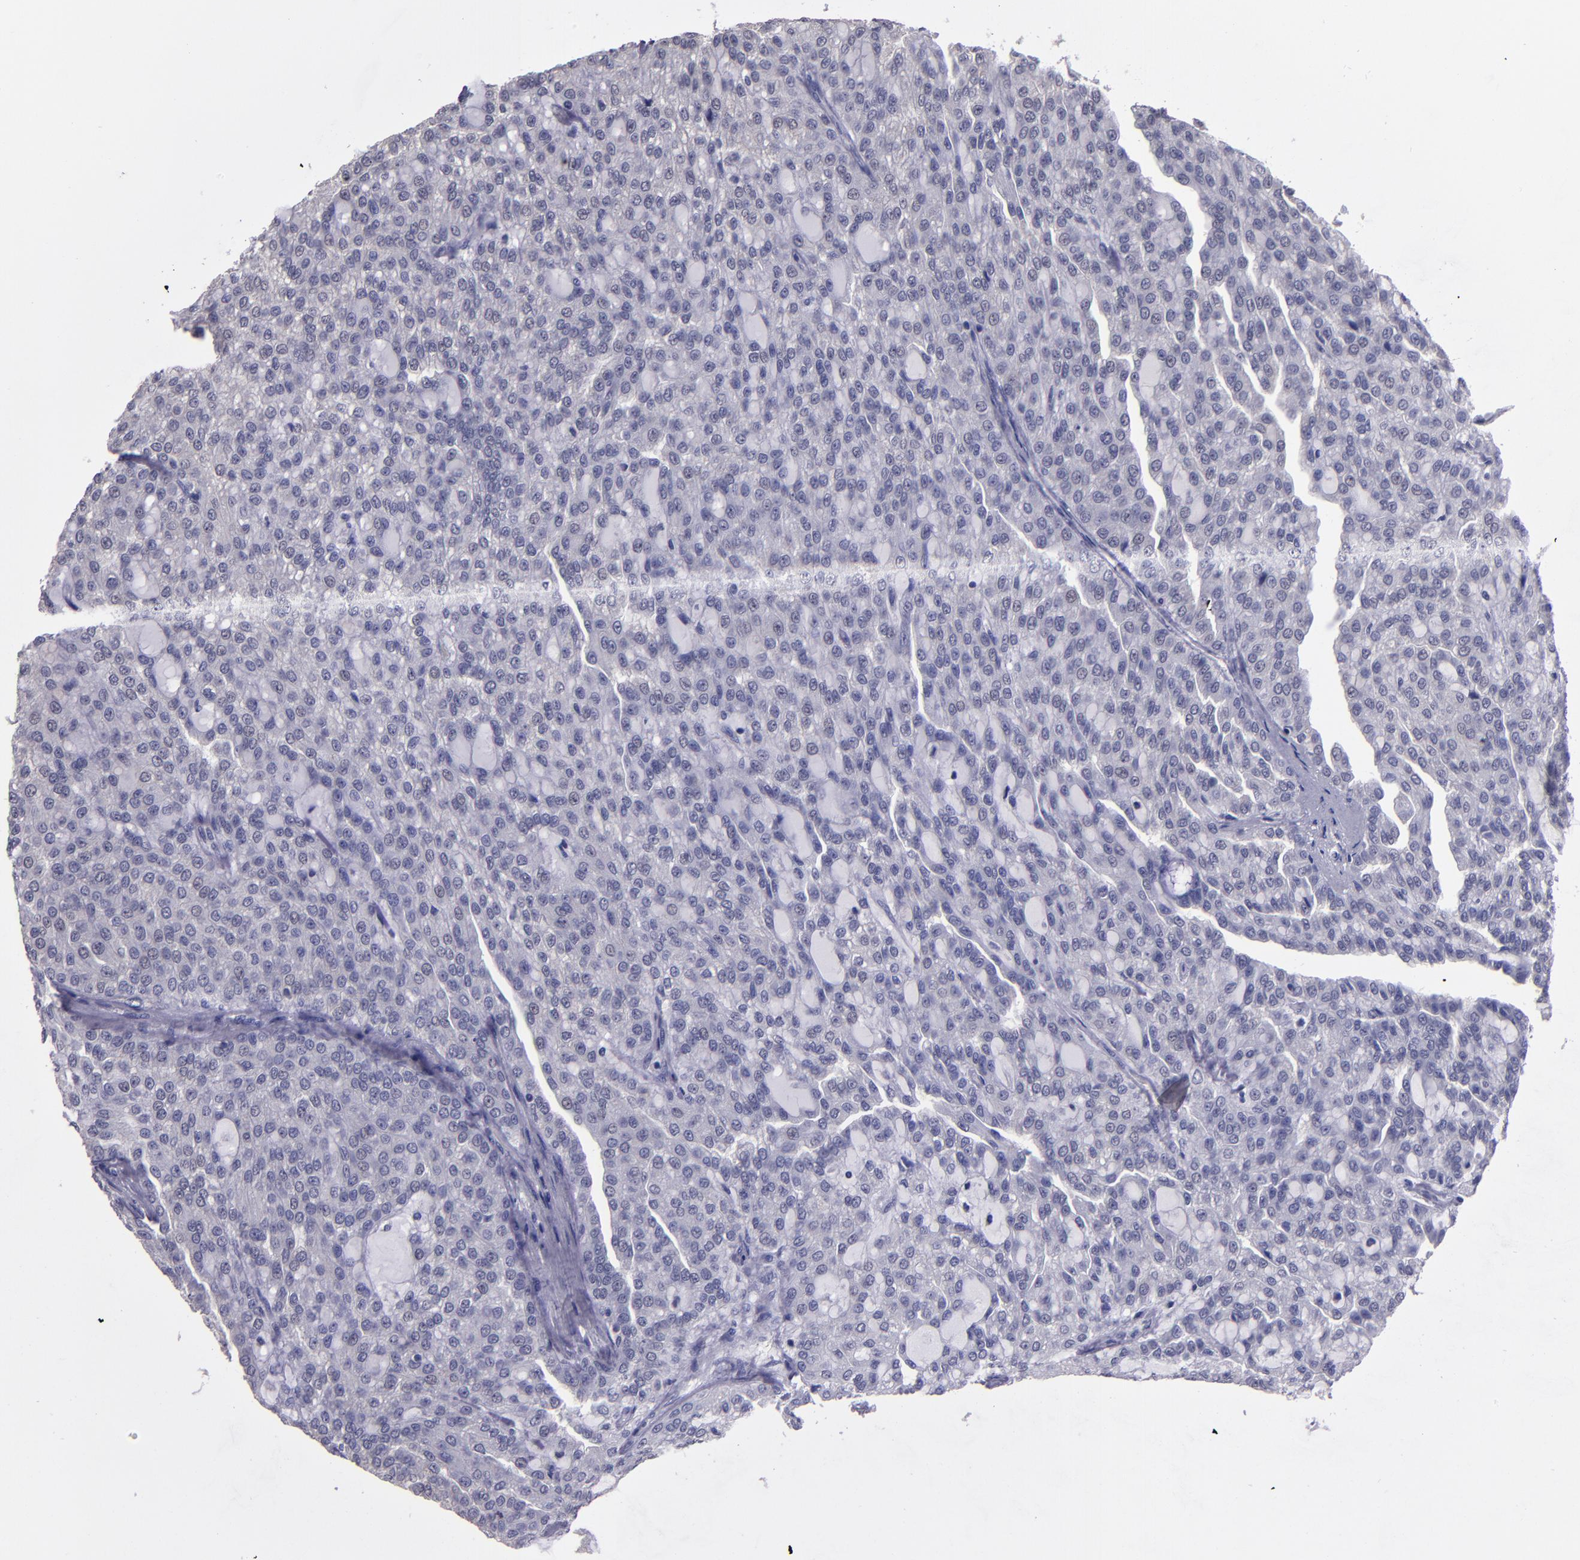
{"staining": {"intensity": "negative", "quantity": "none", "location": "none"}, "tissue": "renal cancer", "cell_type": "Tumor cells", "image_type": "cancer", "snomed": [{"axis": "morphology", "description": "Adenocarcinoma, NOS"}, {"axis": "topography", "description": "Kidney"}], "caption": "DAB (3,3'-diaminobenzidine) immunohistochemical staining of renal adenocarcinoma displays no significant staining in tumor cells.", "gene": "CEBPE", "patient": {"sex": "male", "age": 63}}